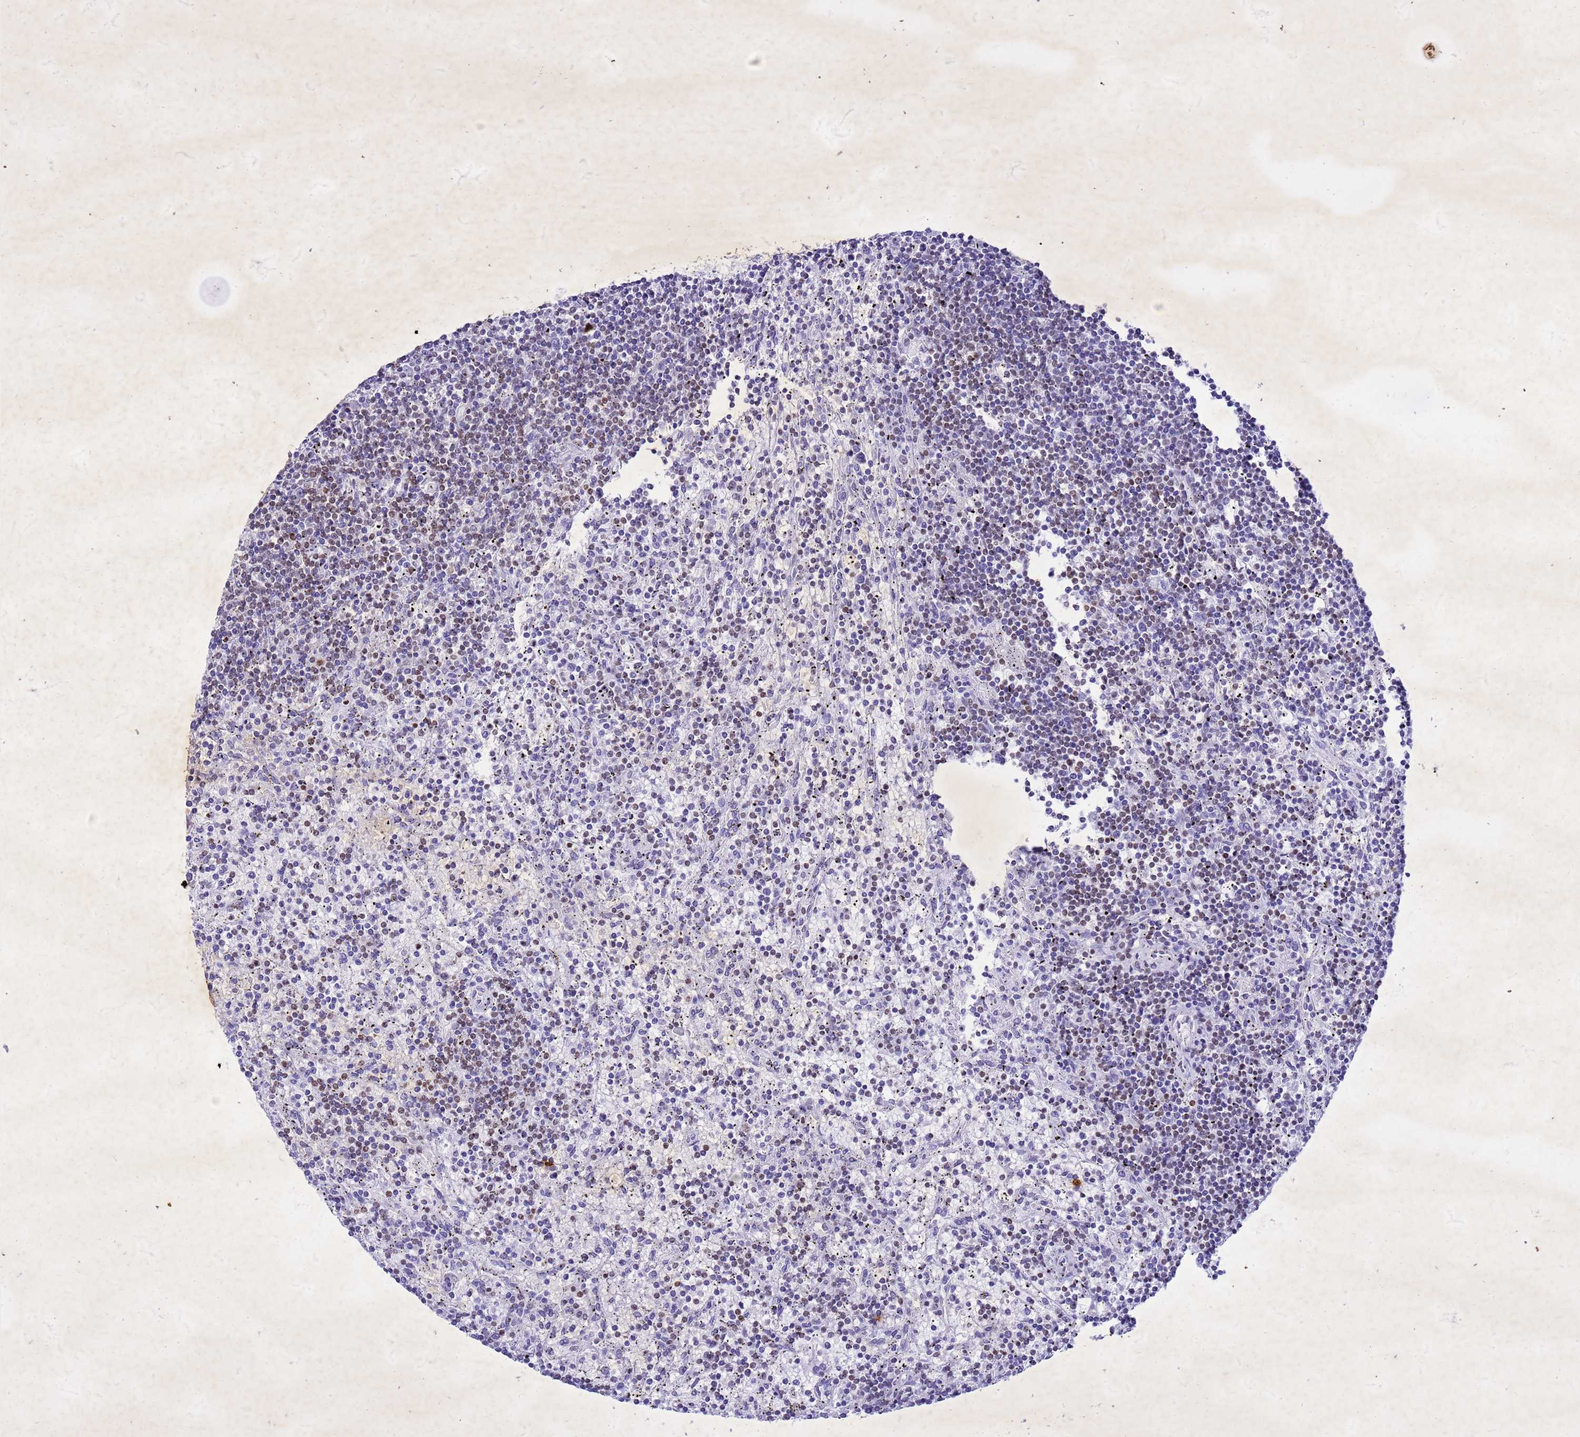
{"staining": {"intensity": "moderate", "quantity": "25%-75%", "location": "nuclear"}, "tissue": "lymphoma", "cell_type": "Tumor cells", "image_type": "cancer", "snomed": [{"axis": "morphology", "description": "Malignant lymphoma, non-Hodgkin's type, Low grade"}, {"axis": "topography", "description": "Spleen"}], "caption": "Immunohistochemical staining of low-grade malignant lymphoma, non-Hodgkin's type exhibits medium levels of moderate nuclear staining in approximately 25%-75% of tumor cells.", "gene": "COPS9", "patient": {"sex": "male", "age": 76}}